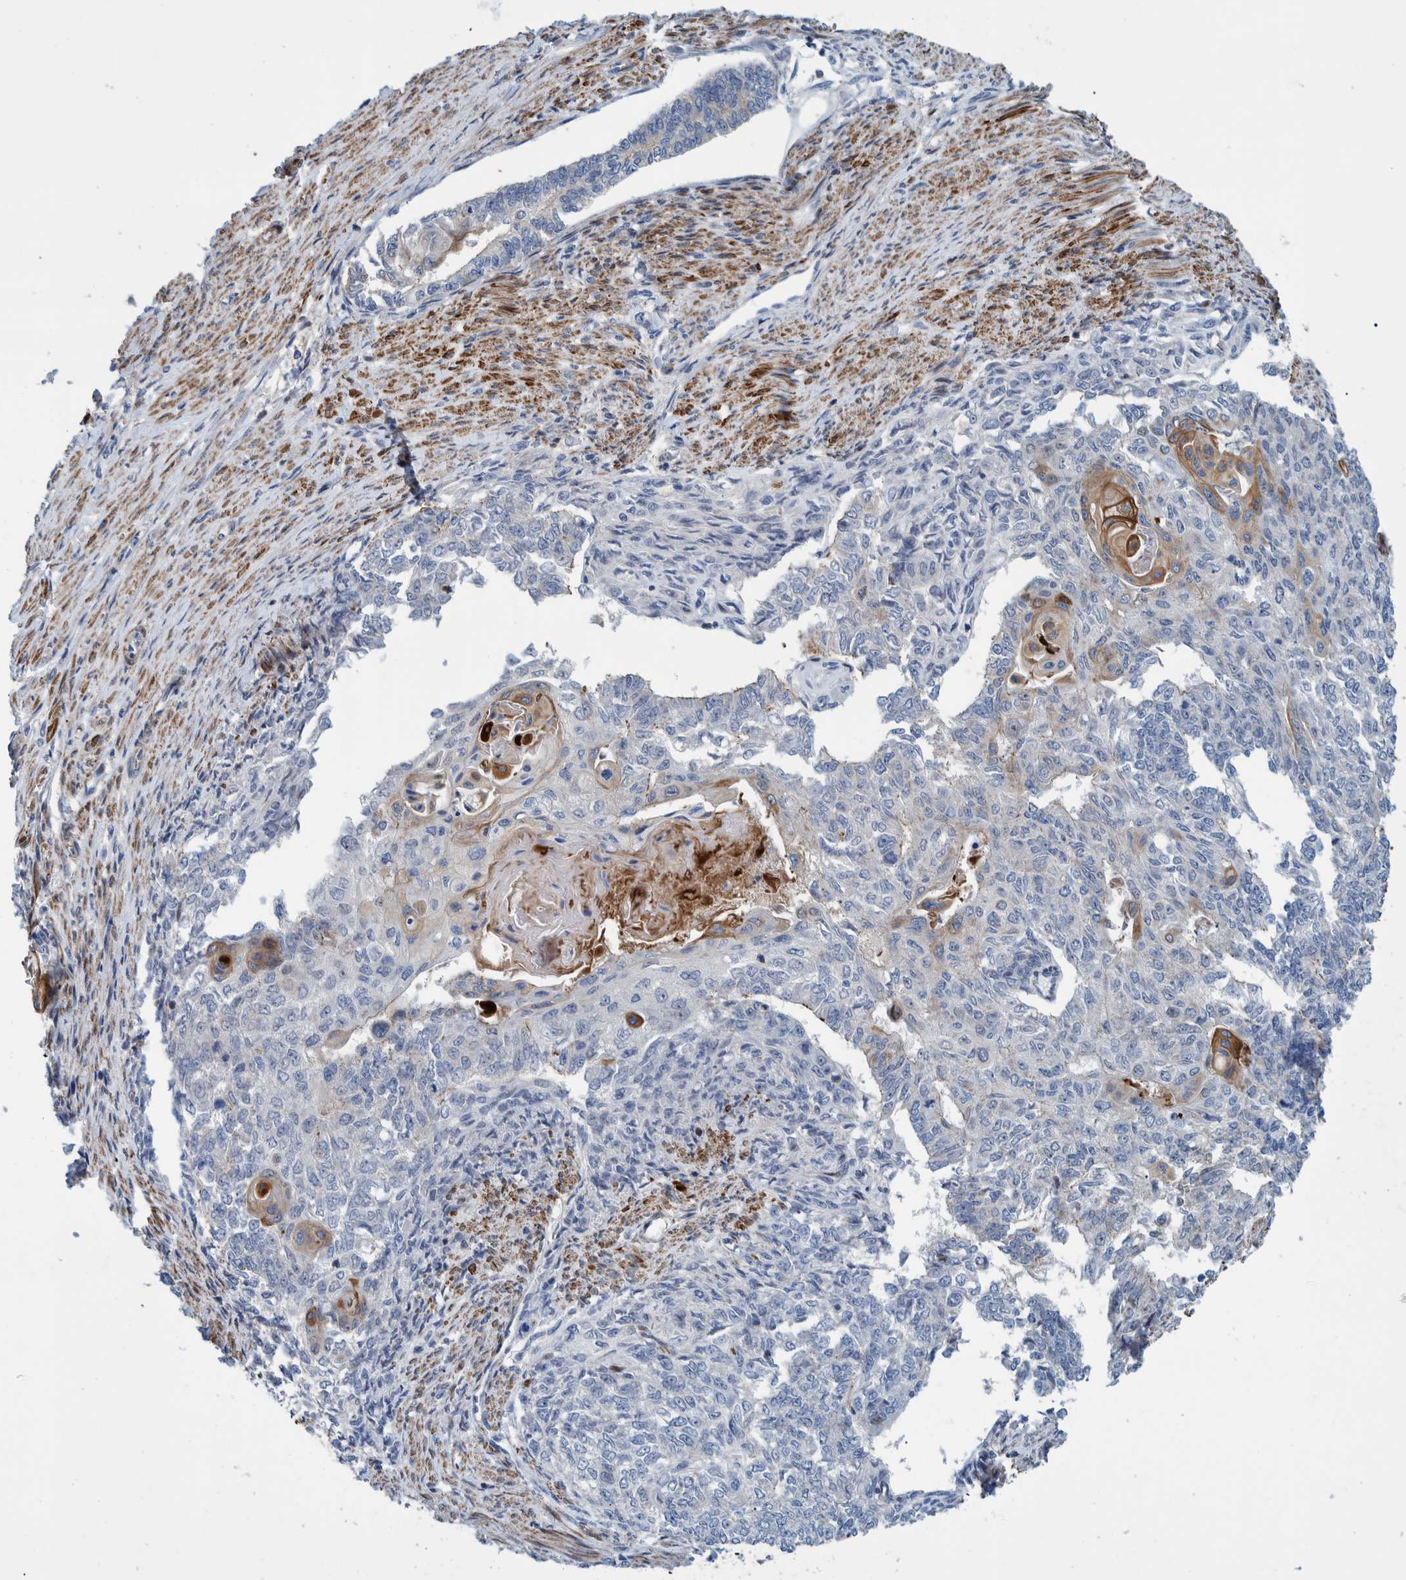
{"staining": {"intensity": "moderate", "quantity": "<25%", "location": "cytoplasmic/membranous"}, "tissue": "endometrial cancer", "cell_type": "Tumor cells", "image_type": "cancer", "snomed": [{"axis": "morphology", "description": "Adenocarcinoma, NOS"}, {"axis": "topography", "description": "Endometrium"}], "caption": "Moderate cytoplasmic/membranous staining for a protein is appreciated in about <25% of tumor cells of endometrial cancer (adenocarcinoma) using immunohistochemistry (IHC).", "gene": "MKS1", "patient": {"sex": "female", "age": 32}}